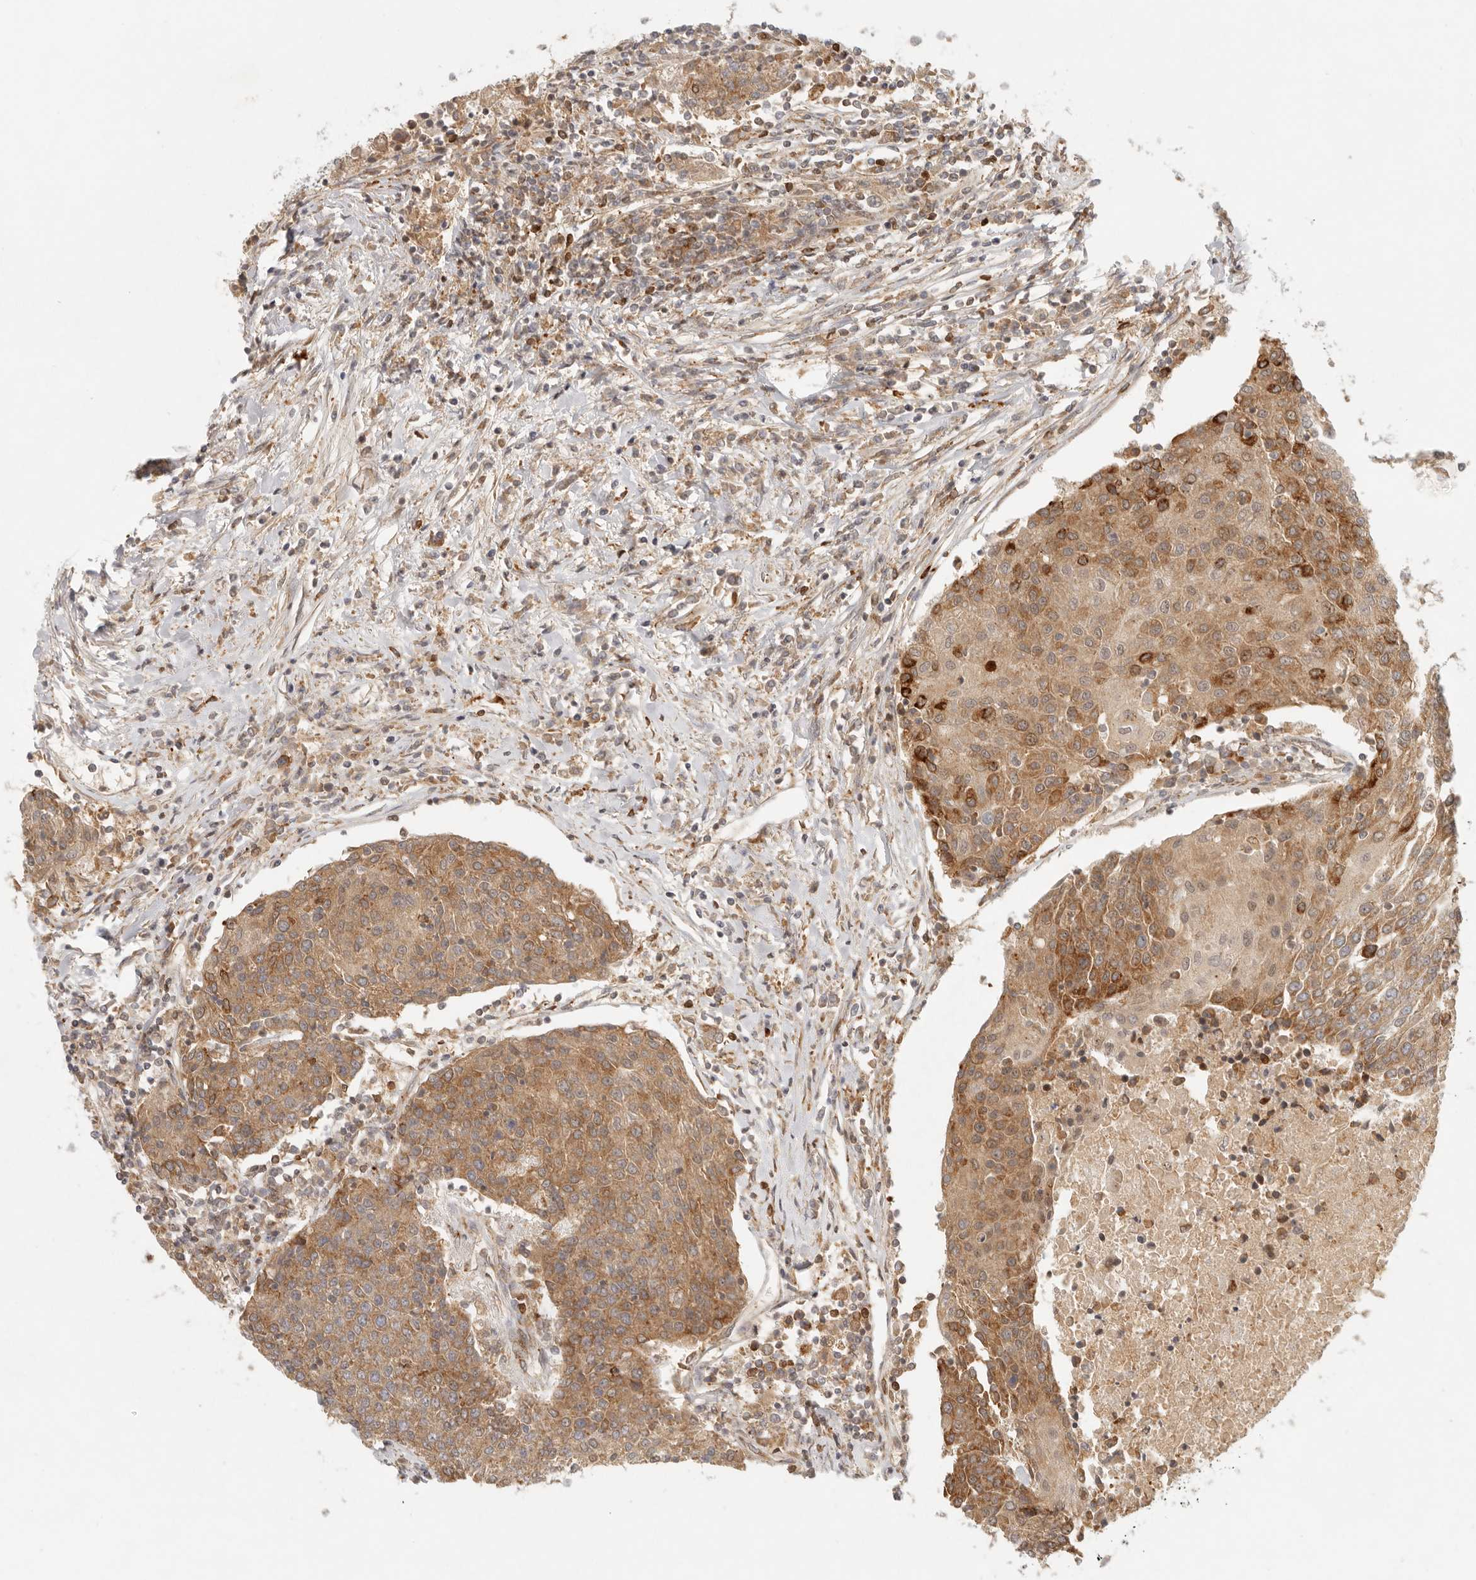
{"staining": {"intensity": "moderate", "quantity": ">75%", "location": "nuclear"}, "tissue": "urothelial cancer", "cell_type": "Tumor cells", "image_type": "cancer", "snomed": [{"axis": "morphology", "description": "Urothelial carcinoma, High grade"}, {"axis": "topography", "description": "Urinary bladder"}], "caption": "Tumor cells reveal moderate nuclear staining in about >75% of cells in urothelial carcinoma (high-grade). (DAB (3,3'-diaminobenzidine) = brown stain, brightfield microscopy at high magnification).", "gene": "AHDC1", "patient": {"sex": "female", "age": 85}}